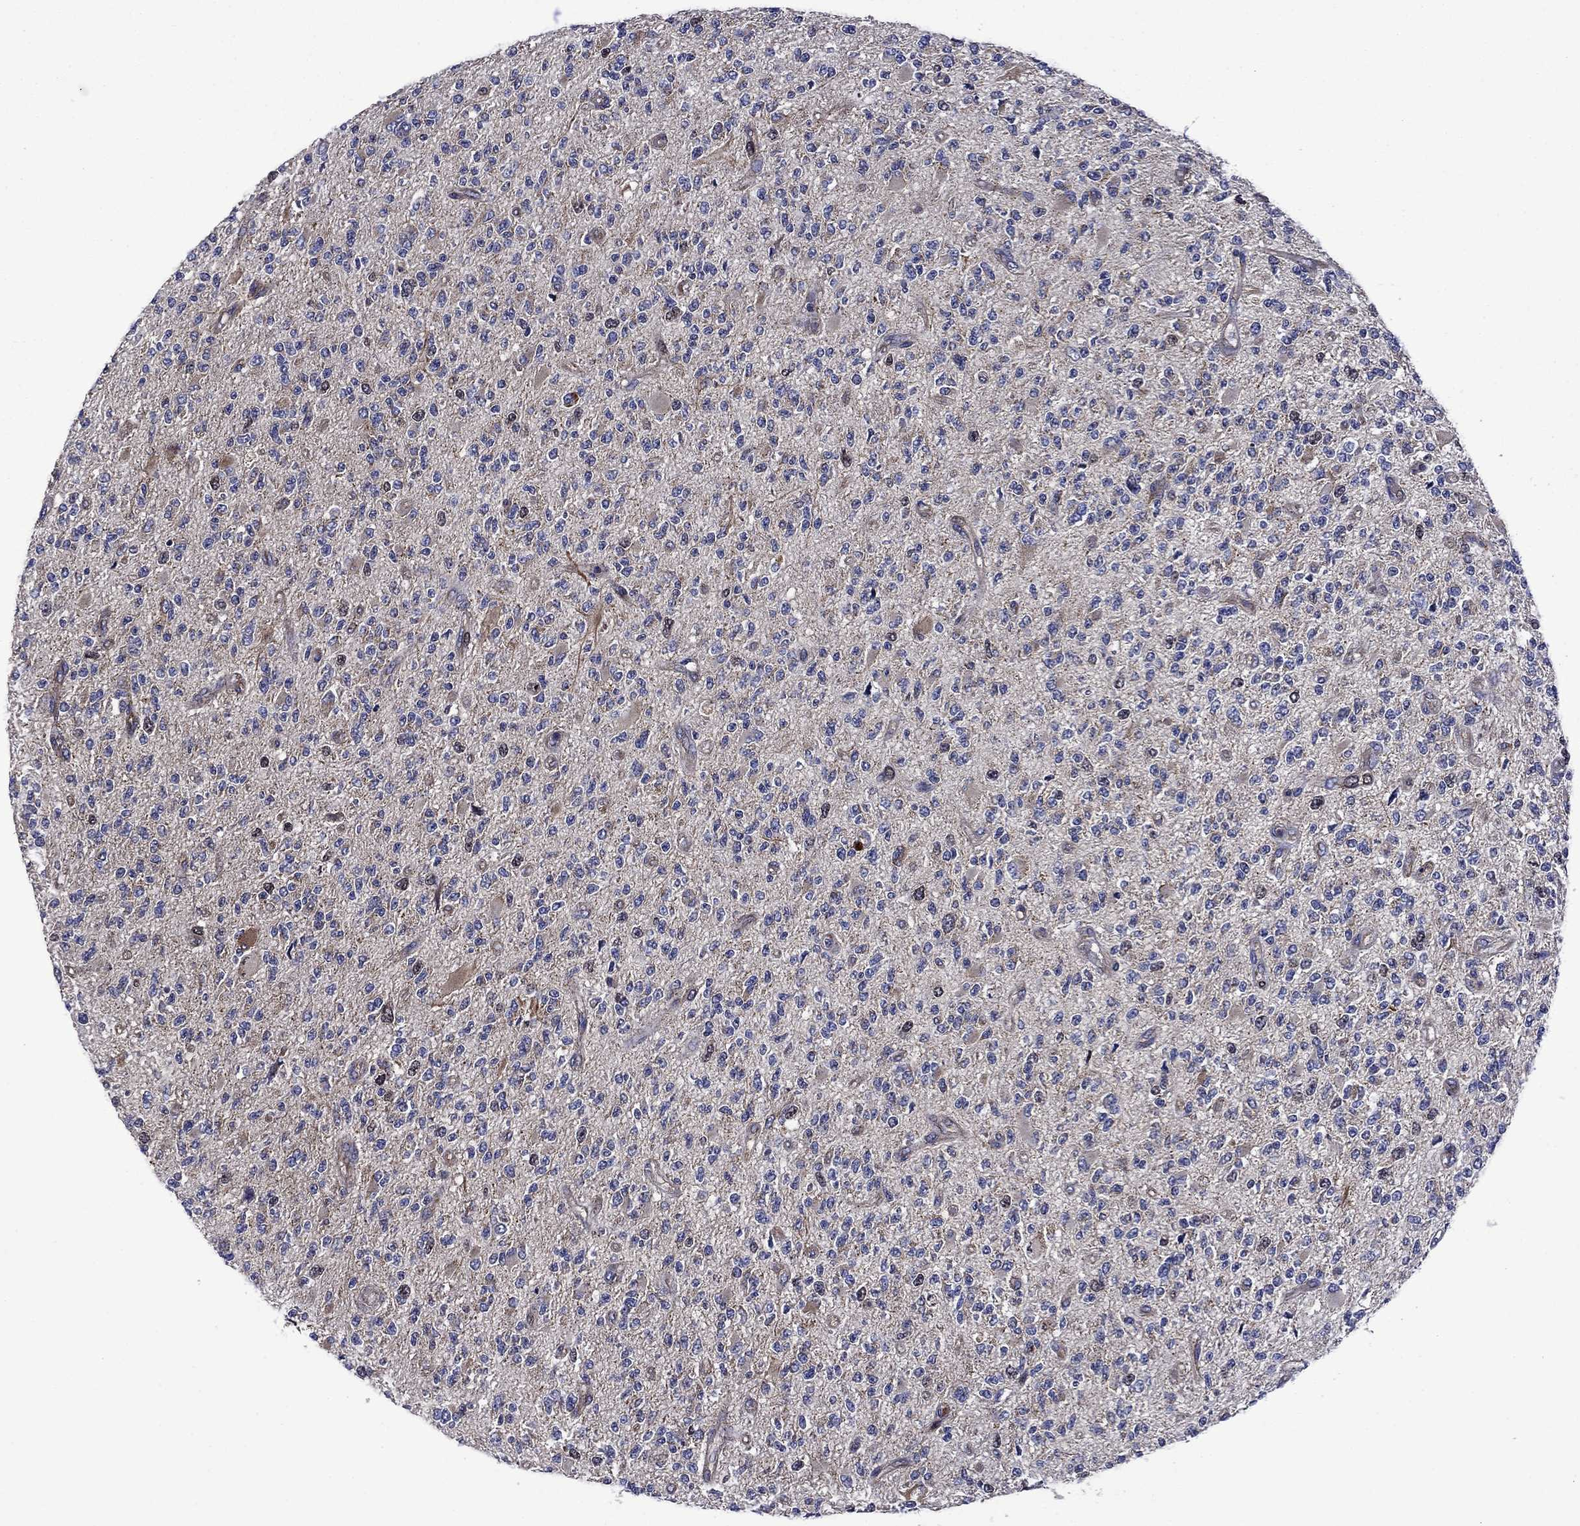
{"staining": {"intensity": "moderate", "quantity": "<25%", "location": "cytoplasmic/membranous"}, "tissue": "glioma", "cell_type": "Tumor cells", "image_type": "cancer", "snomed": [{"axis": "morphology", "description": "Glioma, malignant, High grade"}, {"axis": "topography", "description": "Brain"}], "caption": "Malignant high-grade glioma tissue displays moderate cytoplasmic/membranous positivity in about <25% of tumor cells (Stains: DAB in brown, nuclei in blue, Microscopy: brightfield microscopy at high magnification).", "gene": "KIF22", "patient": {"sex": "female", "age": 63}}